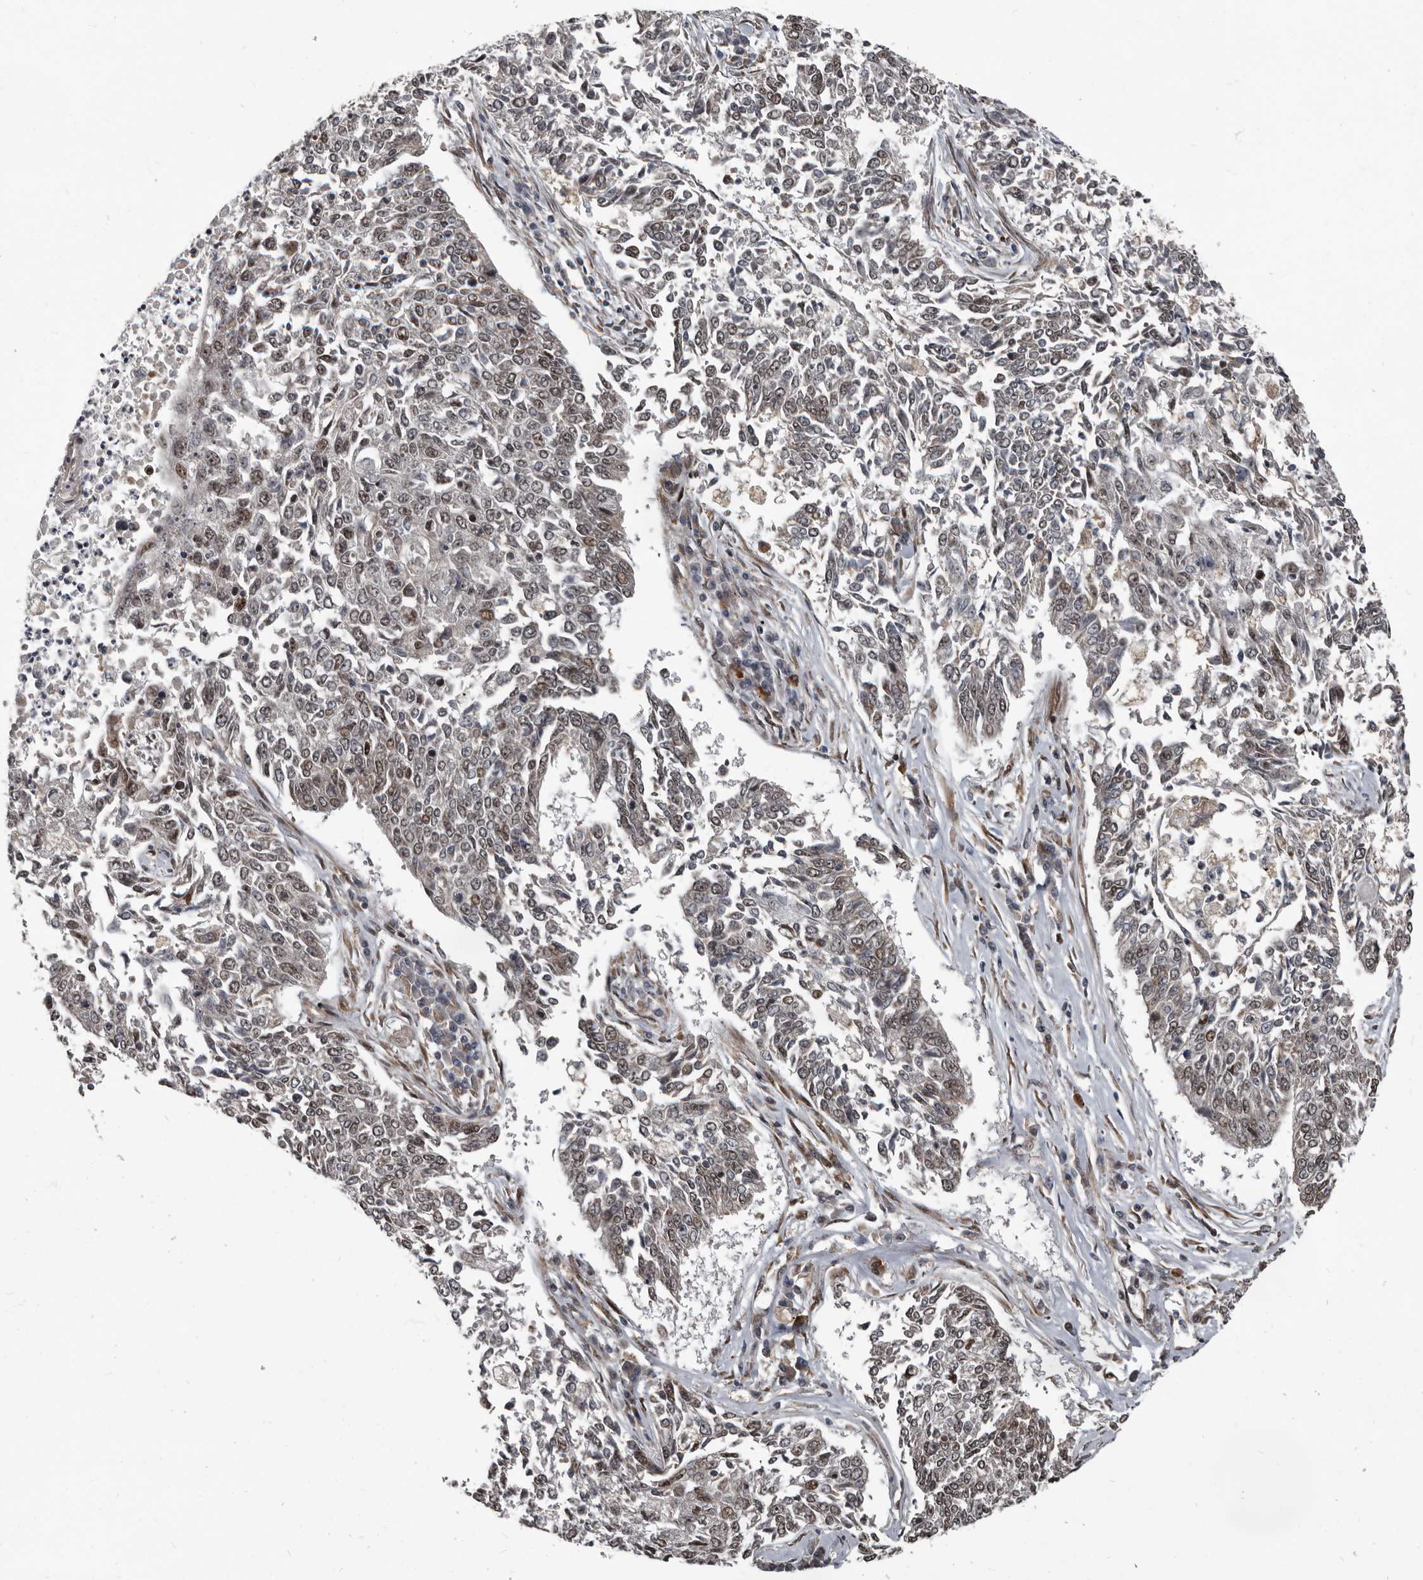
{"staining": {"intensity": "moderate", "quantity": "25%-75%", "location": "nuclear"}, "tissue": "lung cancer", "cell_type": "Tumor cells", "image_type": "cancer", "snomed": [{"axis": "morphology", "description": "Normal tissue, NOS"}, {"axis": "morphology", "description": "Squamous cell carcinoma, NOS"}, {"axis": "topography", "description": "Cartilage tissue"}, {"axis": "topography", "description": "Bronchus"}, {"axis": "topography", "description": "Lung"}], "caption": "Lung cancer (squamous cell carcinoma) stained for a protein (brown) shows moderate nuclear positive positivity in approximately 25%-75% of tumor cells.", "gene": "CHD1L", "patient": {"sex": "female", "age": 49}}